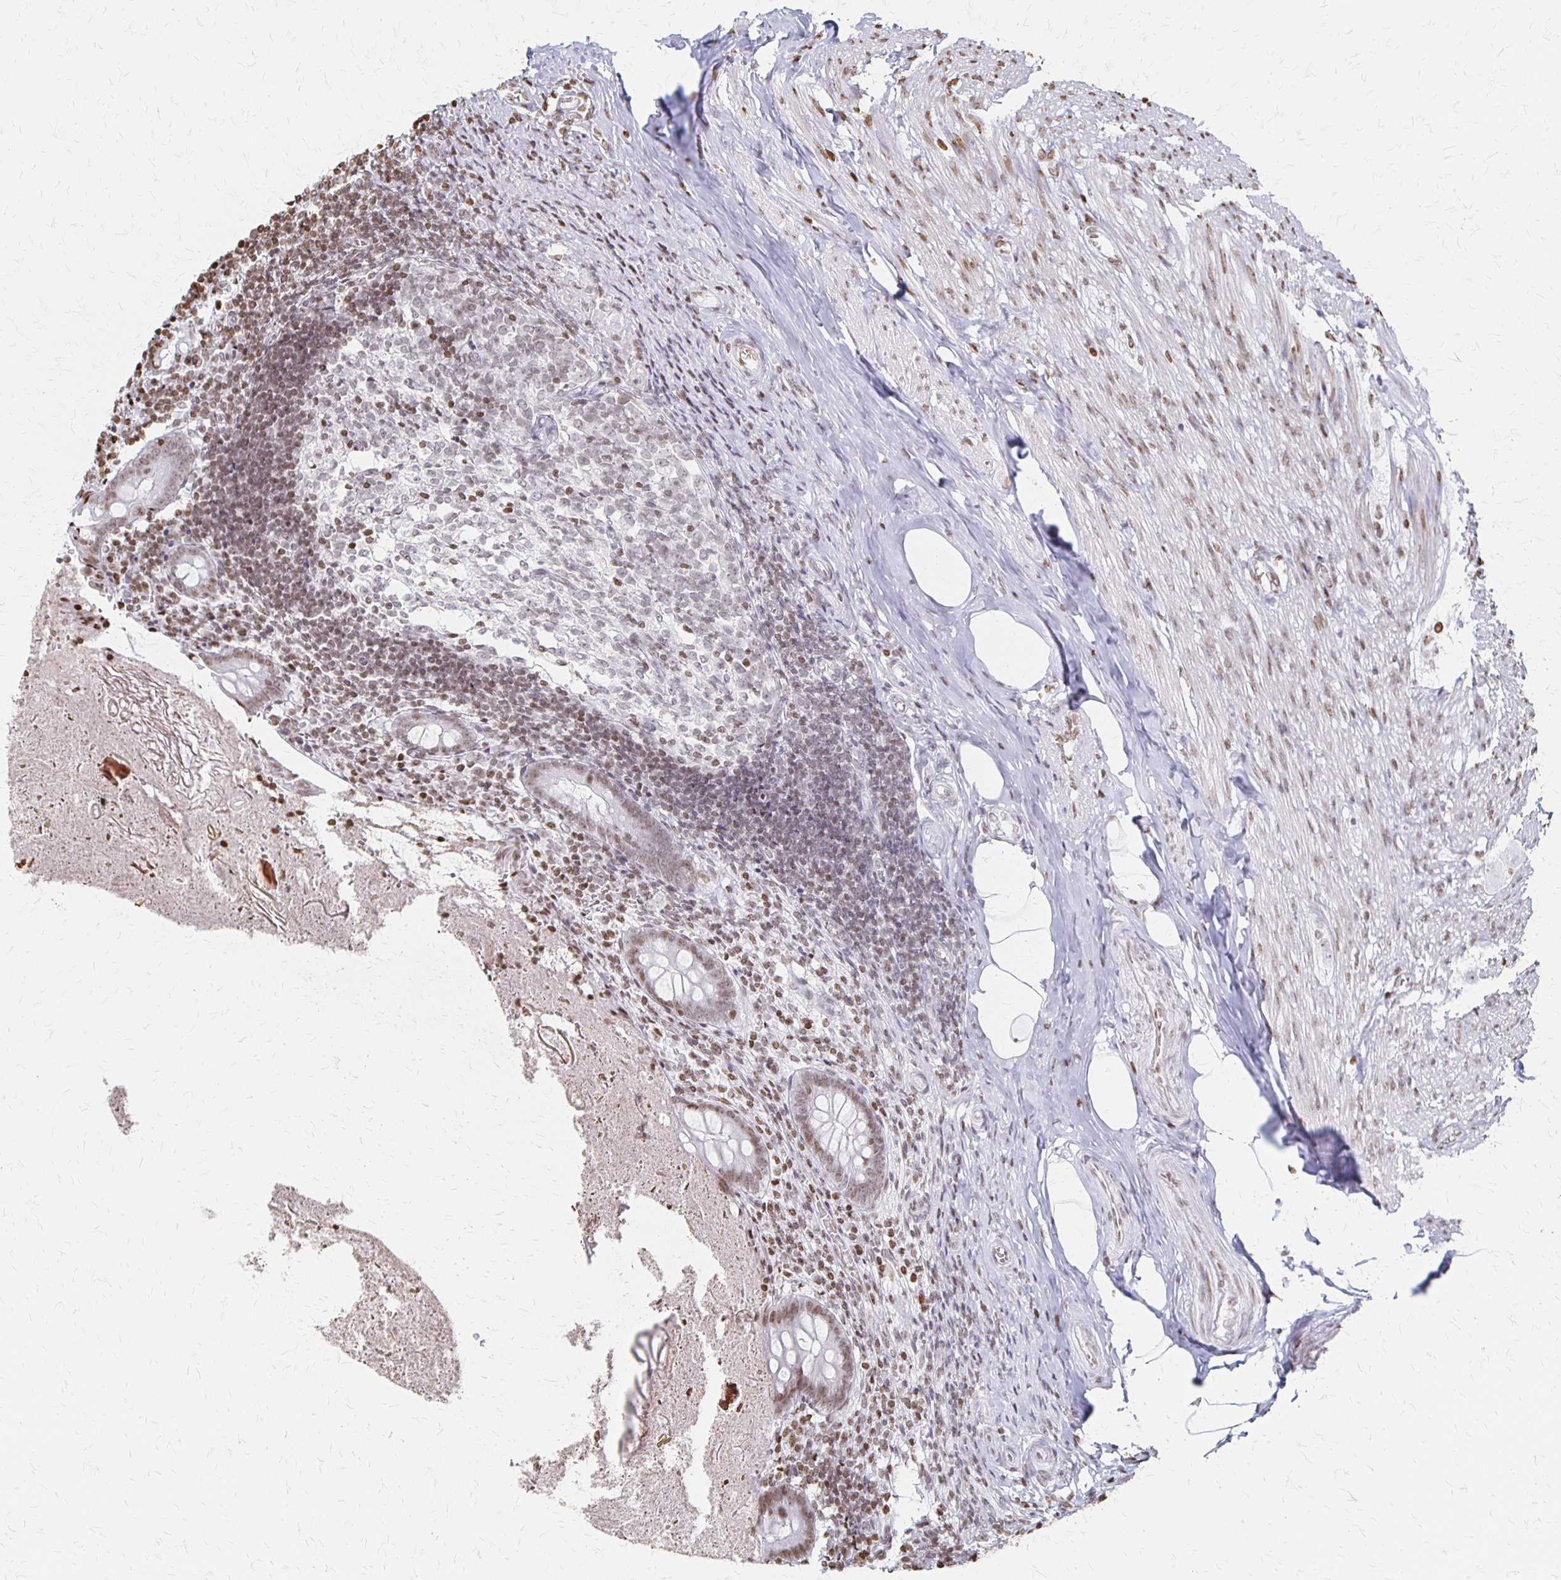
{"staining": {"intensity": "weak", "quantity": "25%-75%", "location": "nuclear"}, "tissue": "appendix", "cell_type": "Glandular cells", "image_type": "normal", "snomed": [{"axis": "morphology", "description": "Normal tissue, NOS"}, {"axis": "topography", "description": "Appendix"}], "caption": "Immunohistochemistry (IHC) photomicrograph of benign human appendix stained for a protein (brown), which displays low levels of weak nuclear positivity in approximately 25%-75% of glandular cells.", "gene": "ZNF280C", "patient": {"sex": "female", "age": 17}}